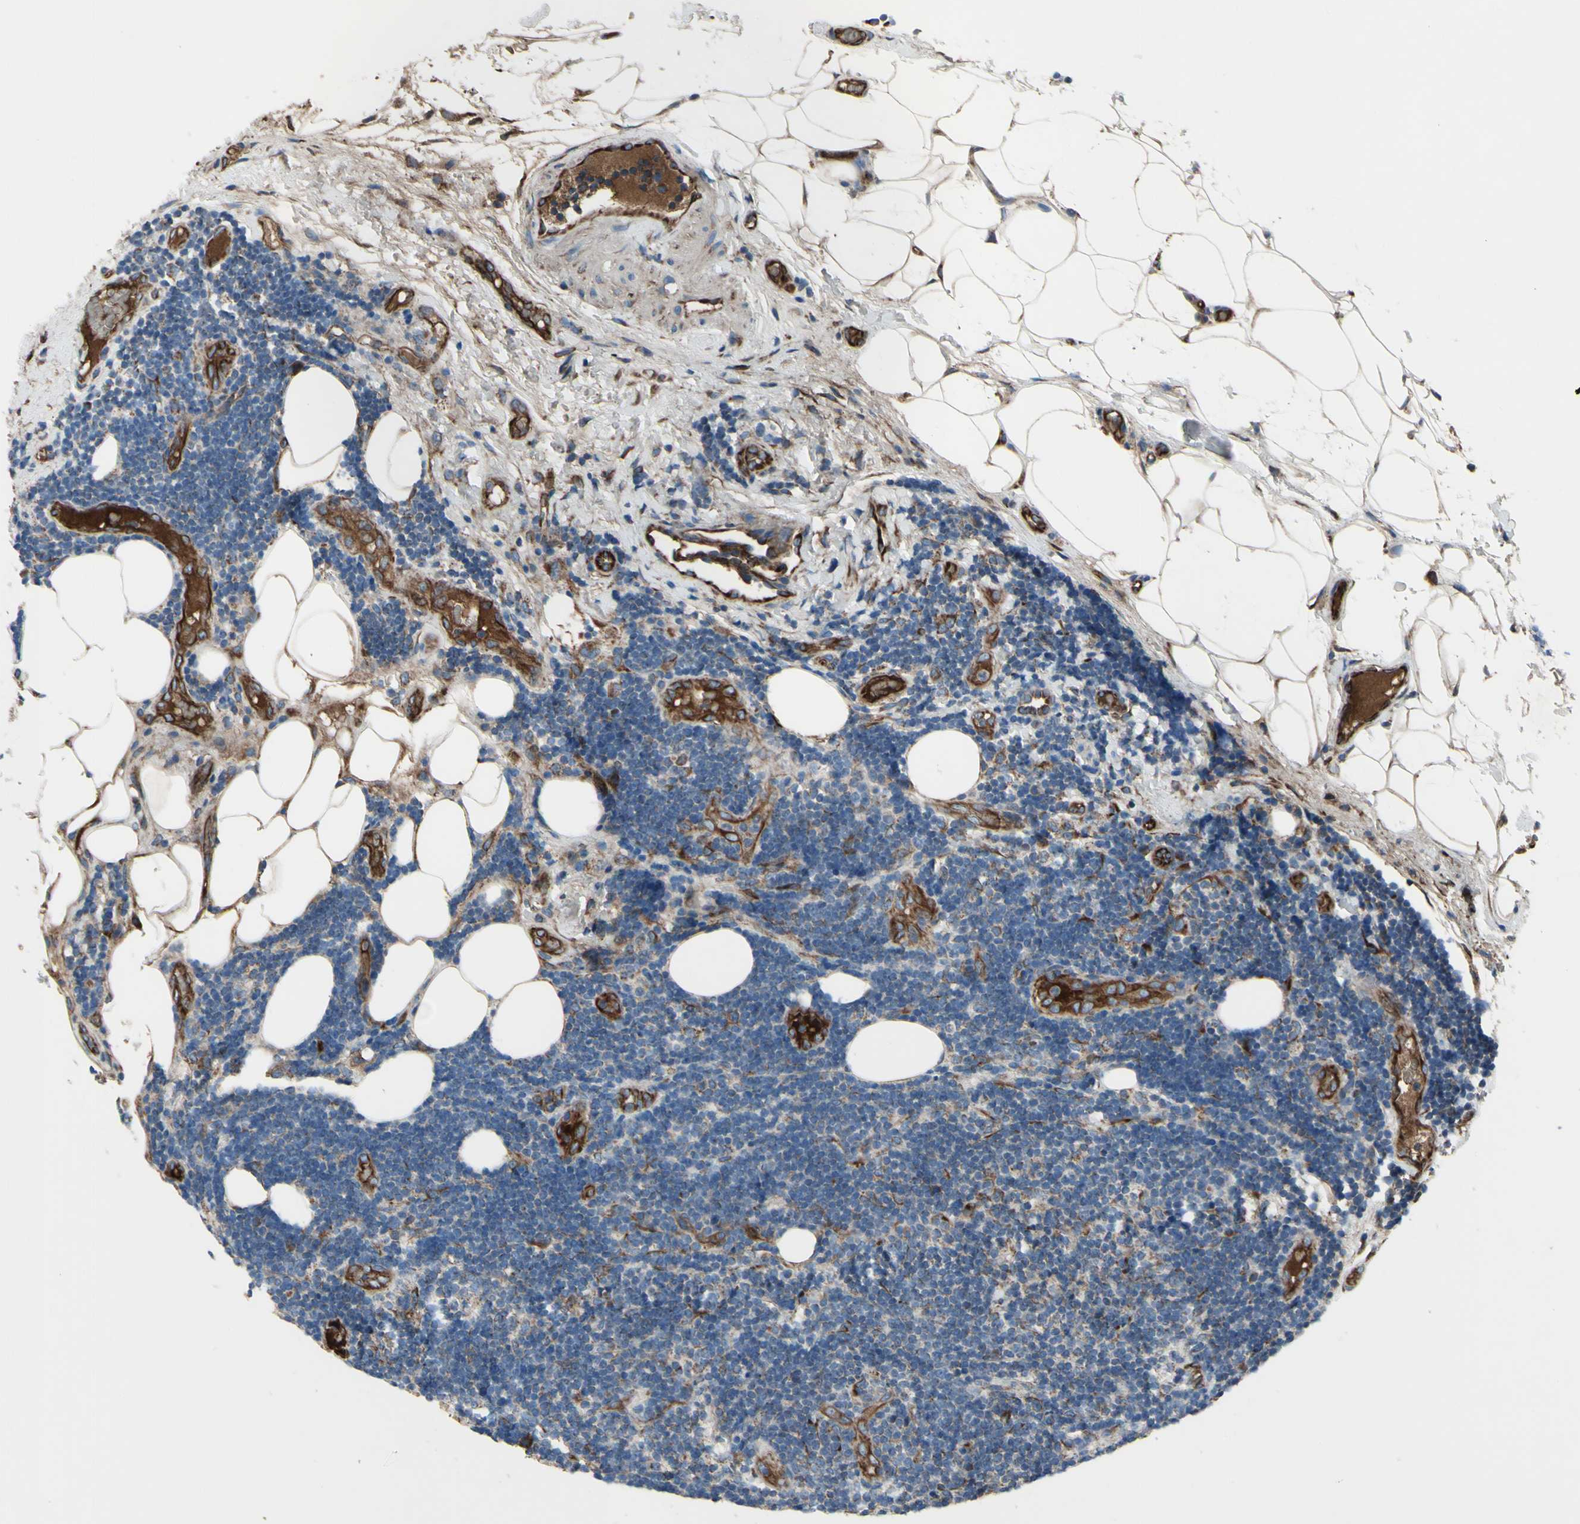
{"staining": {"intensity": "negative", "quantity": "none", "location": "none"}, "tissue": "lymphoma", "cell_type": "Tumor cells", "image_type": "cancer", "snomed": [{"axis": "morphology", "description": "Malignant lymphoma, non-Hodgkin's type, Low grade"}, {"axis": "topography", "description": "Lymph node"}], "caption": "There is no significant expression in tumor cells of malignant lymphoma, non-Hodgkin's type (low-grade).", "gene": "EMC7", "patient": {"sex": "male", "age": 83}}